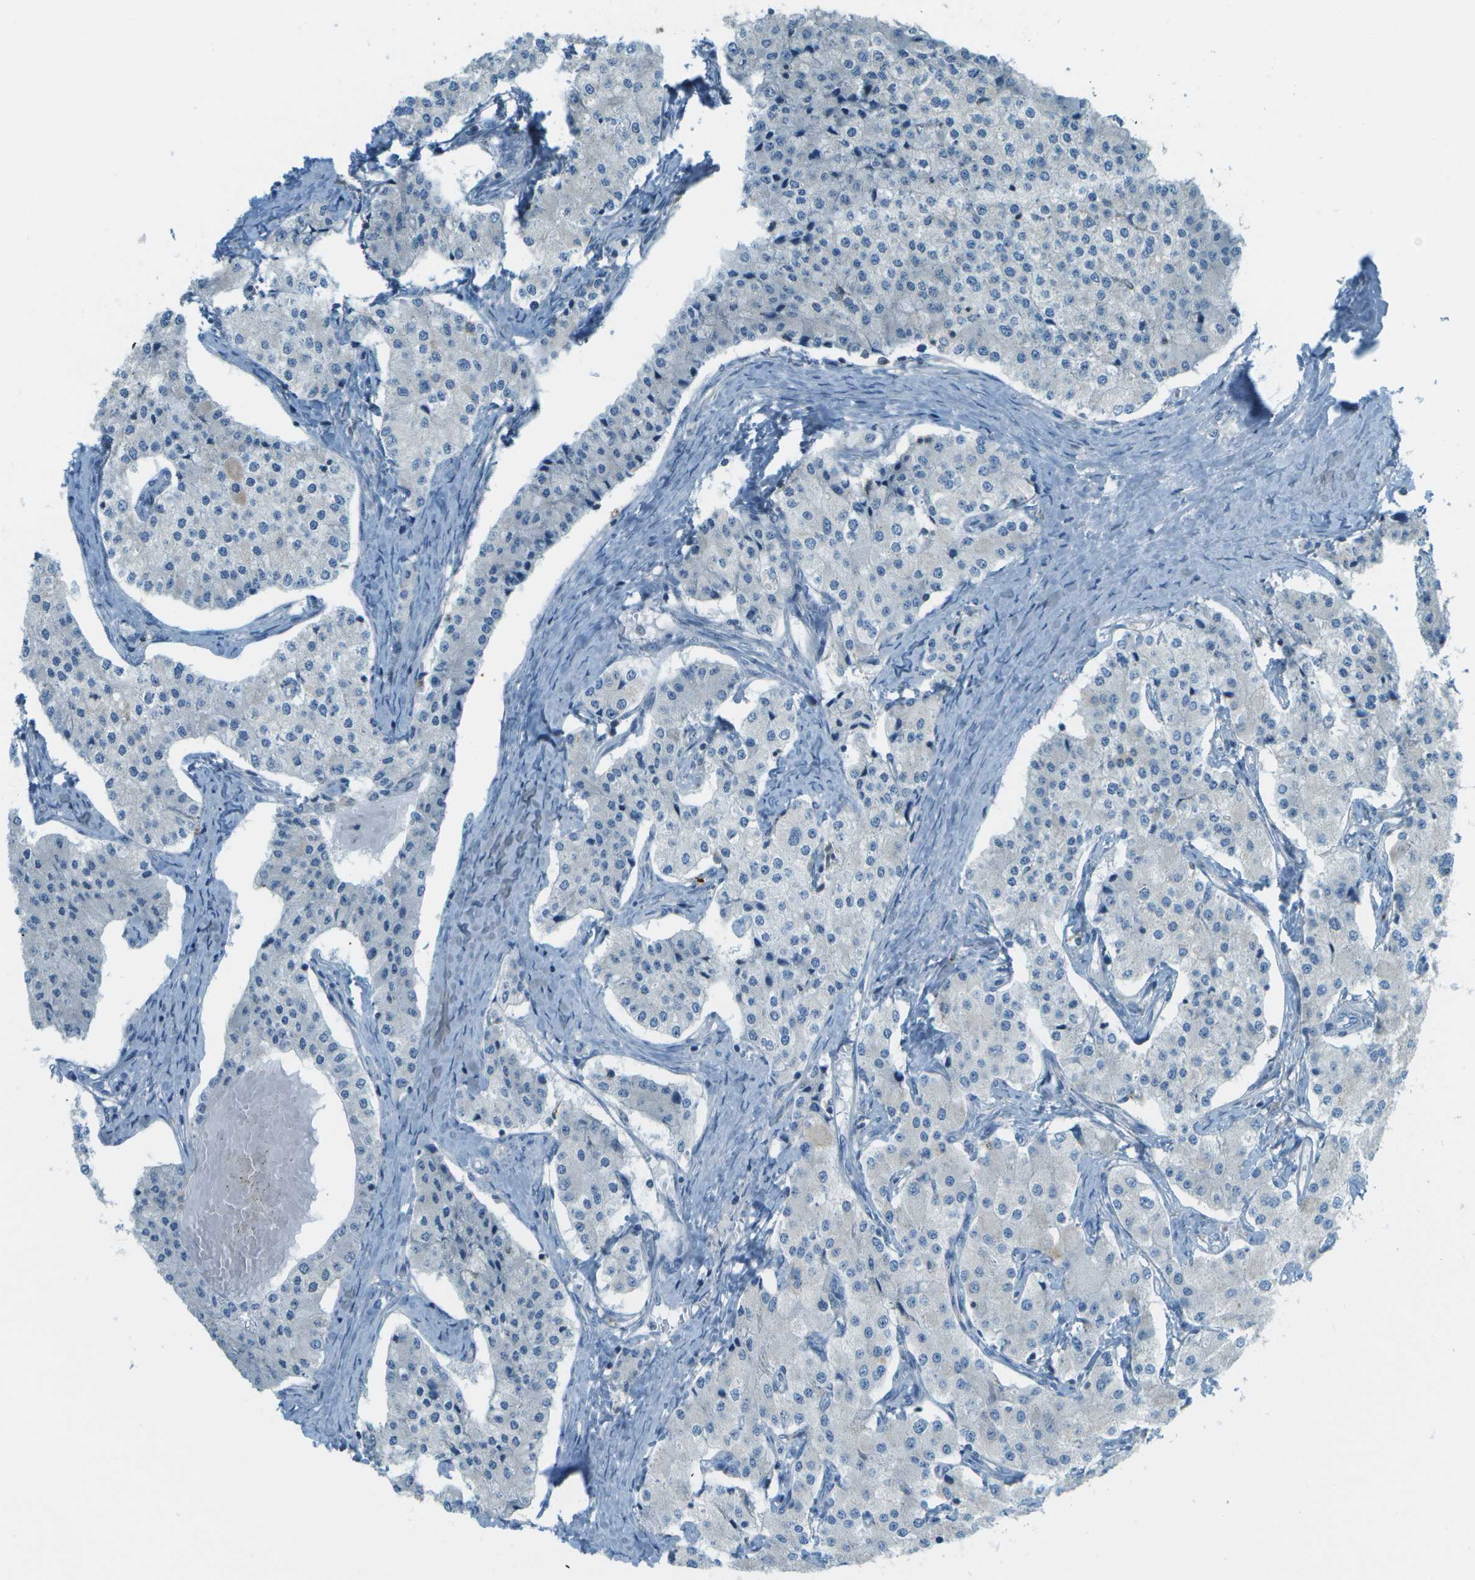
{"staining": {"intensity": "negative", "quantity": "none", "location": "none"}, "tissue": "carcinoid", "cell_type": "Tumor cells", "image_type": "cancer", "snomed": [{"axis": "morphology", "description": "Carcinoid, malignant, NOS"}, {"axis": "topography", "description": "Colon"}], "caption": "DAB (3,3'-diaminobenzidine) immunohistochemical staining of human carcinoid (malignant) exhibits no significant positivity in tumor cells. The staining was performed using DAB to visualize the protein expression in brown, while the nuclei were stained in blue with hematoxylin (Magnification: 20x).", "gene": "CDH23", "patient": {"sex": "female", "age": 52}}